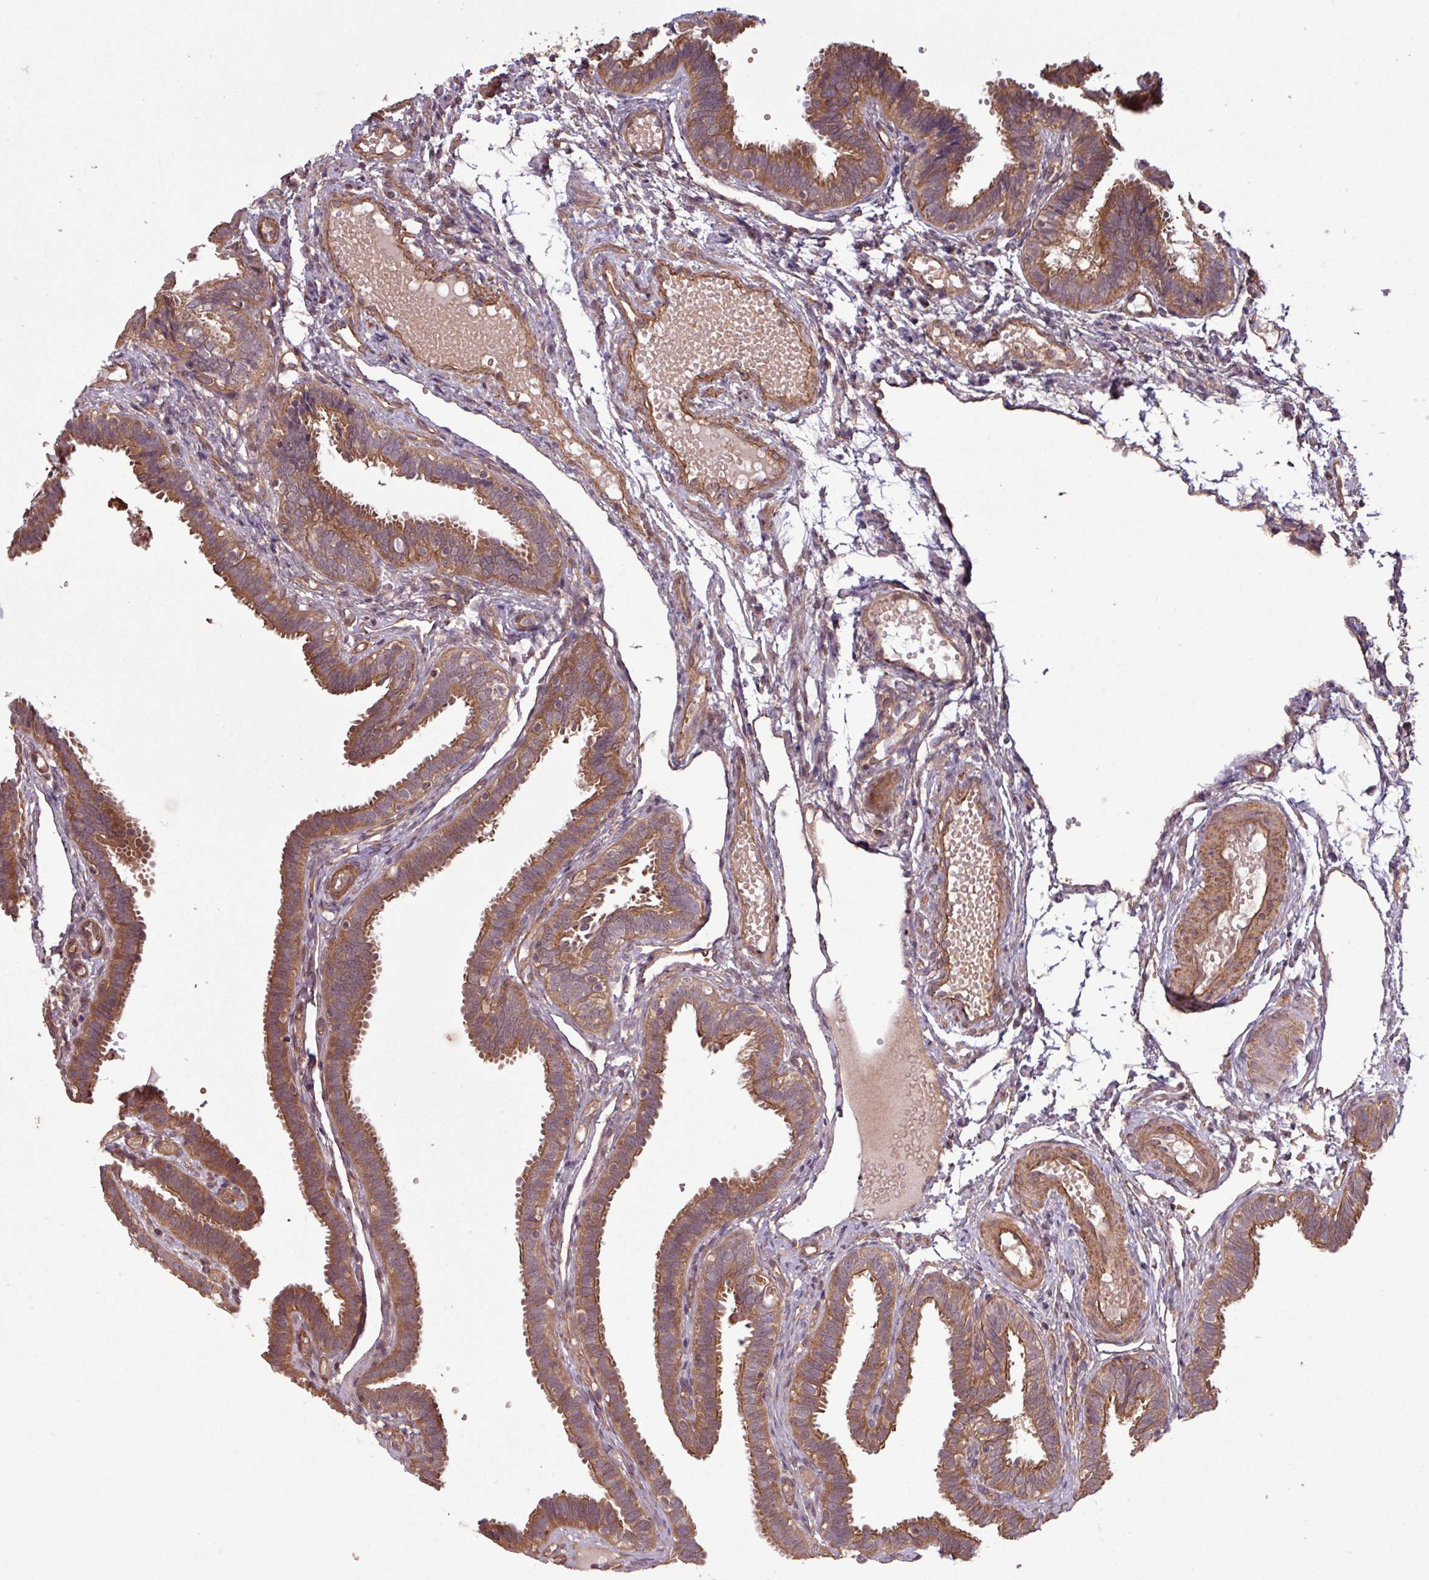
{"staining": {"intensity": "strong", "quantity": ">75%", "location": "cytoplasmic/membranous"}, "tissue": "fallopian tube", "cell_type": "Glandular cells", "image_type": "normal", "snomed": [{"axis": "morphology", "description": "Normal tissue, NOS"}, {"axis": "topography", "description": "Fallopian tube"}], "caption": "IHC histopathology image of normal human fallopian tube stained for a protein (brown), which shows high levels of strong cytoplasmic/membranous positivity in about >75% of glandular cells.", "gene": "TRABD2A", "patient": {"sex": "female", "age": 37}}